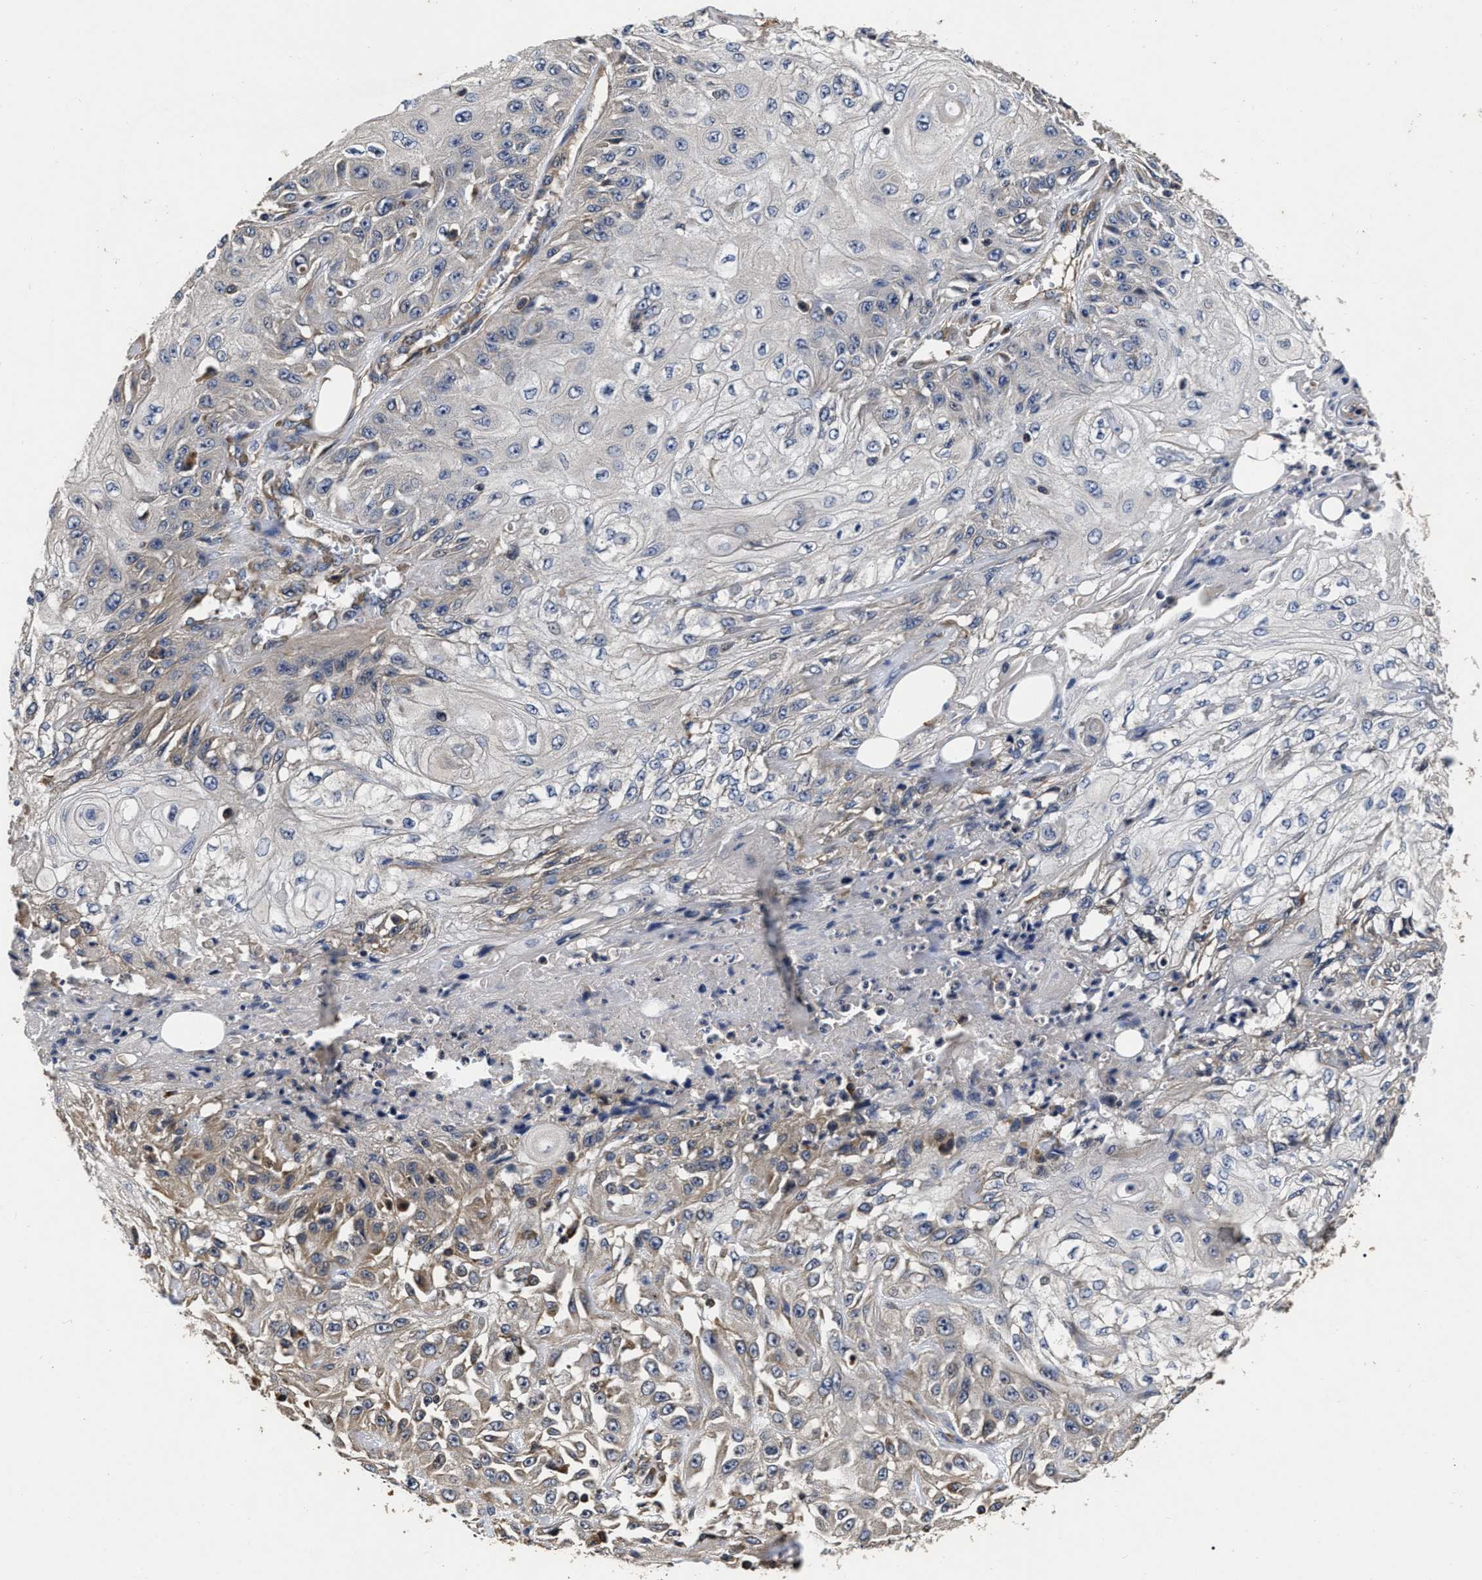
{"staining": {"intensity": "weak", "quantity": "<25%", "location": "cytoplasmic/membranous"}, "tissue": "skin cancer", "cell_type": "Tumor cells", "image_type": "cancer", "snomed": [{"axis": "morphology", "description": "Squamous cell carcinoma, NOS"}, {"axis": "morphology", "description": "Squamous cell carcinoma, metastatic, NOS"}, {"axis": "topography", "description": "Skin"}, {"axis": "topography", "description": "Lymph node"}], "caption": "There is no significant positivity in tumor cells of skin cancer. (DAB immunohistochemistry visualized using brightfield microscopy, high magnification).", "gene": "ABCG8", "patient": {"sex": "male", "age": 75}}